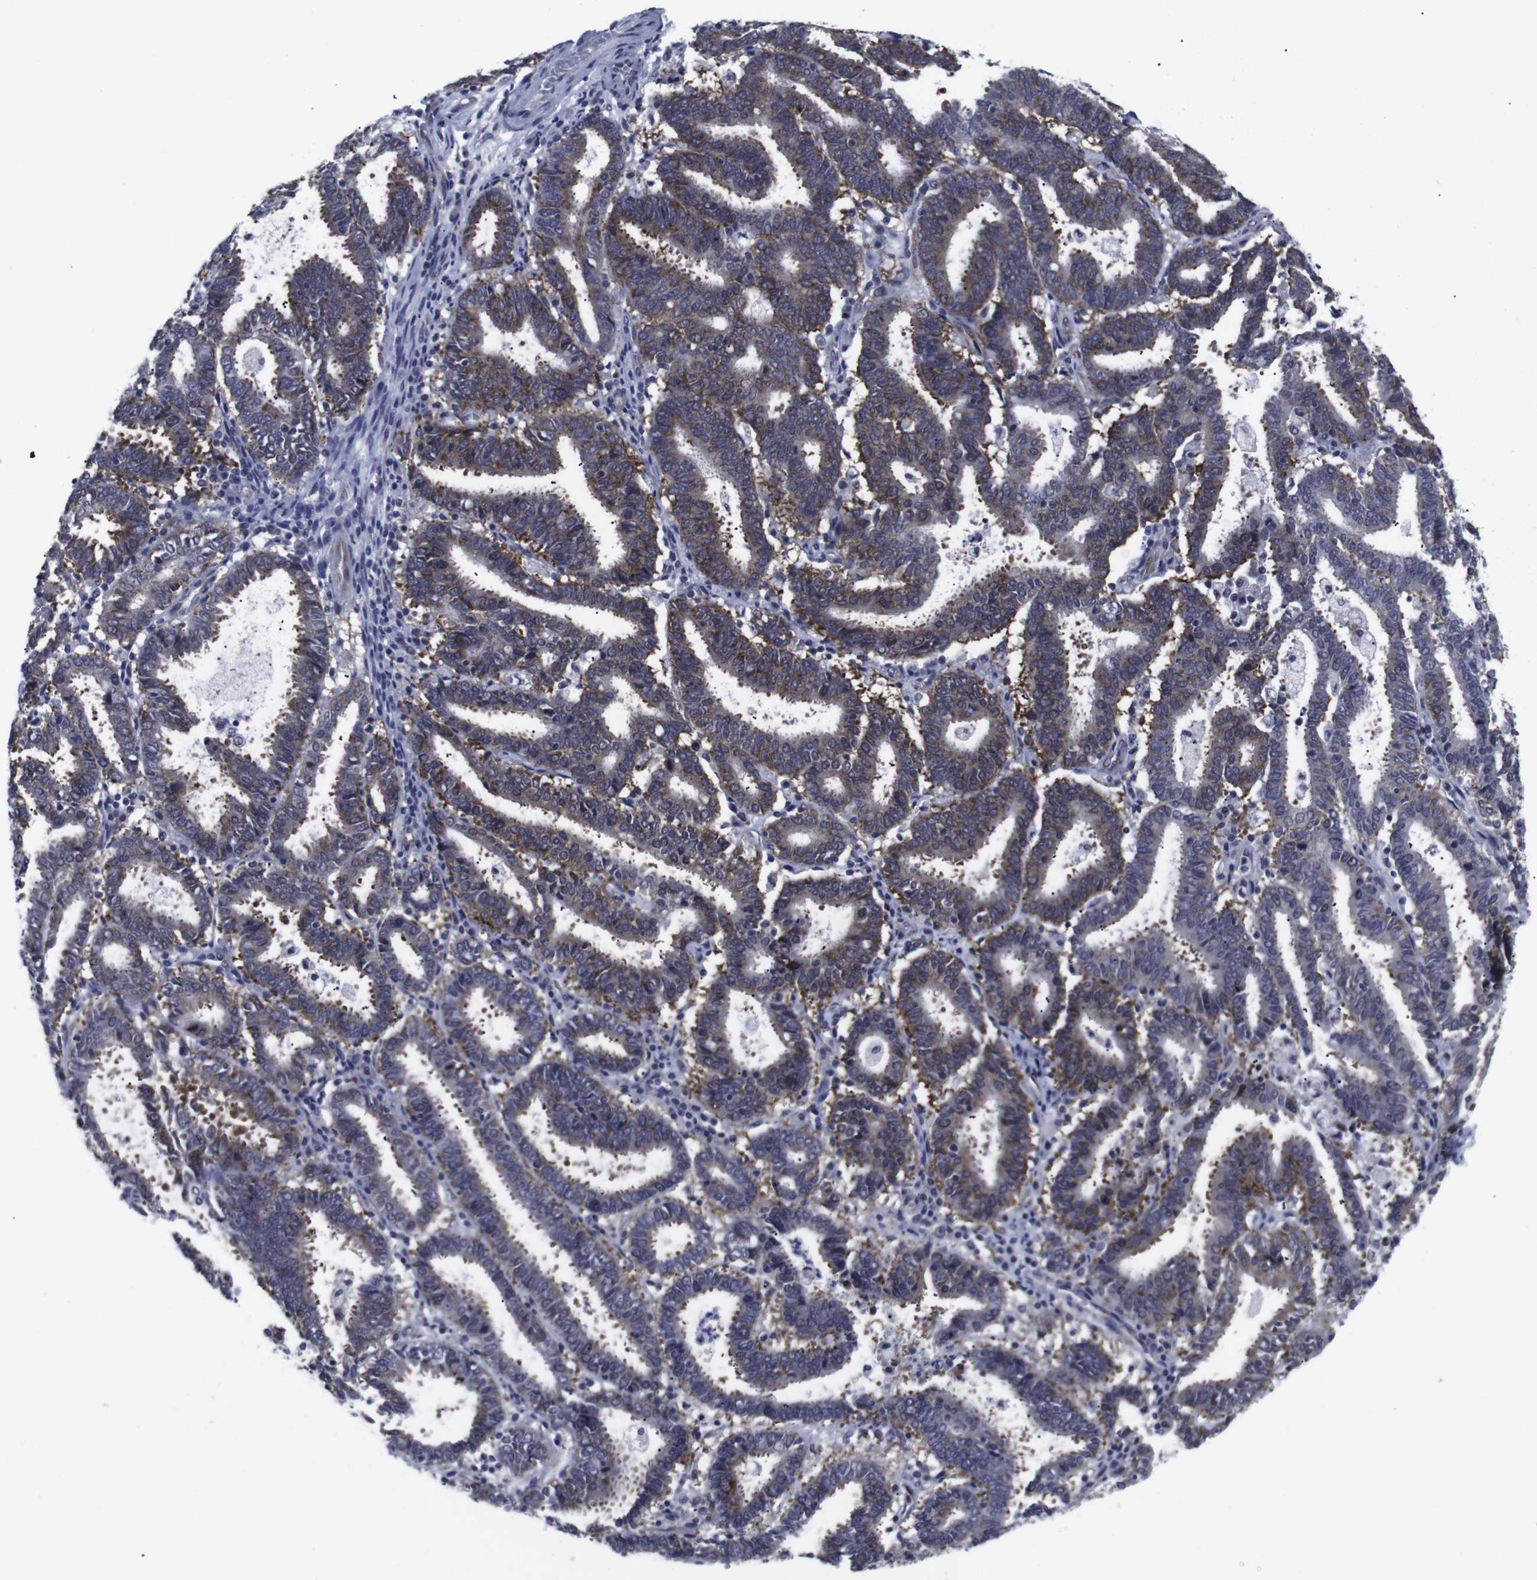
{"staining": {"intensity": "moderate", "quantity": "25%-75%", "location": "cytoplasmic/membranous"}, "tissue": "endometrial cancer", "cell_type": "Tumor cells", "image_type": "cancer", "snomed": [{"axis": "morphology", "description": "Adenocarcinoma, NOS"}, {"axis": "topography", "description": "Uterus"}], "caption": "IHC image of neoplastic tissue: human adenocarcinoma (endometrial) stained using immunohistochemistry (IHC) exhibits medium levels of moderate protein expression localized specifically in the cytoplasmic/membranous of tumor cells, appearing as a cytoplasmic/membranous brown color.", "gene": "GEMIN2", "patient": {"sex": "female", "age": 83}}